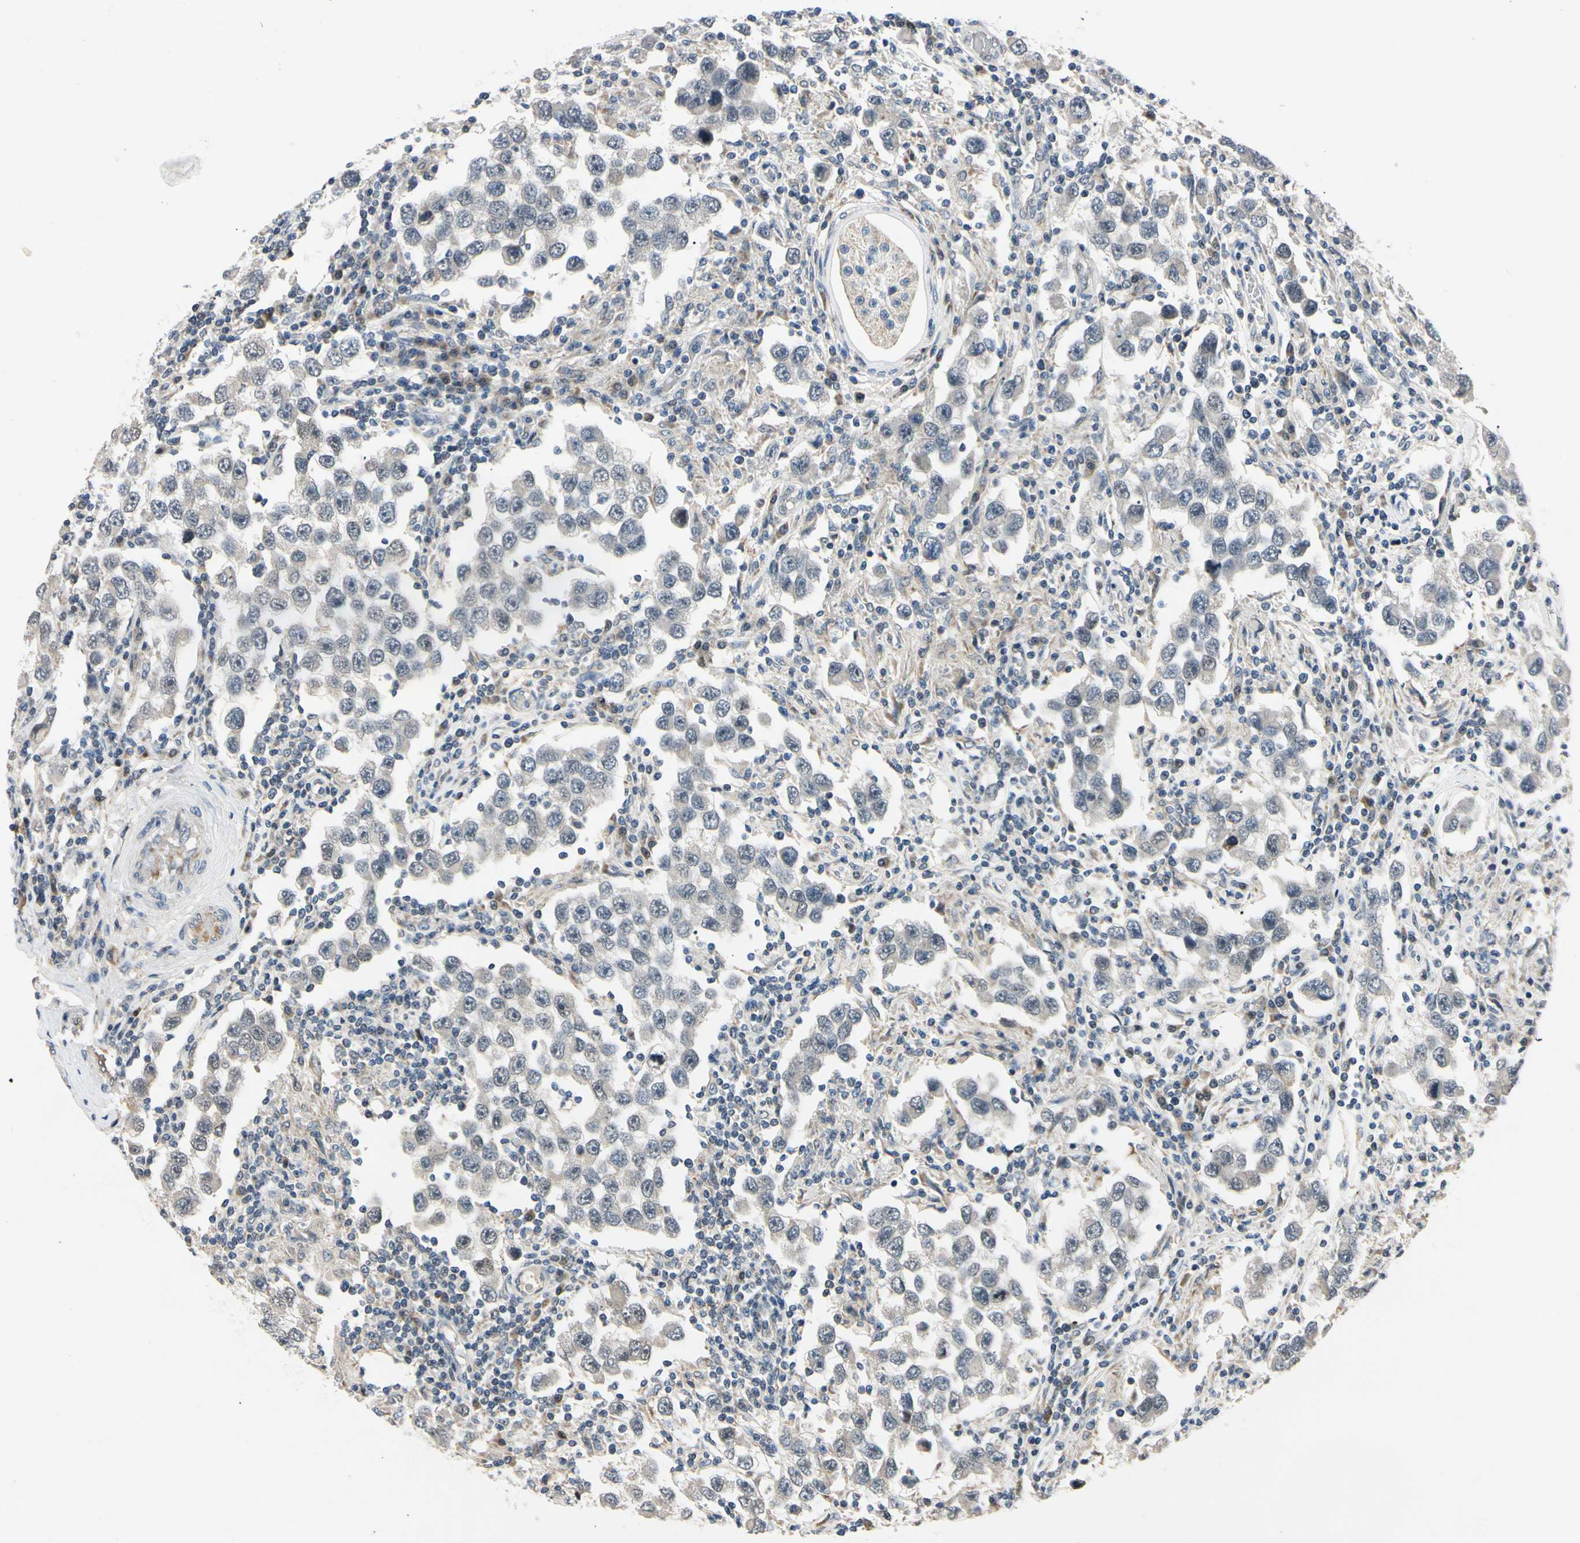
{"staining": {"intensity": "negative", "quantity": "none", "location": "none"}, "tissue": "testis cancer", "cell_type": "Tumor cells", "image_type": "cancer", "snomed": [{"axis": "morphology", "description": "Carcinoma, Embryonal, NOS"}, {"axis": "topography", "description": "Testis"}], "caption": "Protein analysis of testis embryonal carcinoma displays no significant positivity in tumor cells.", "gene": "RIOX2", "patient": {"sex": "male", "age": 21}}